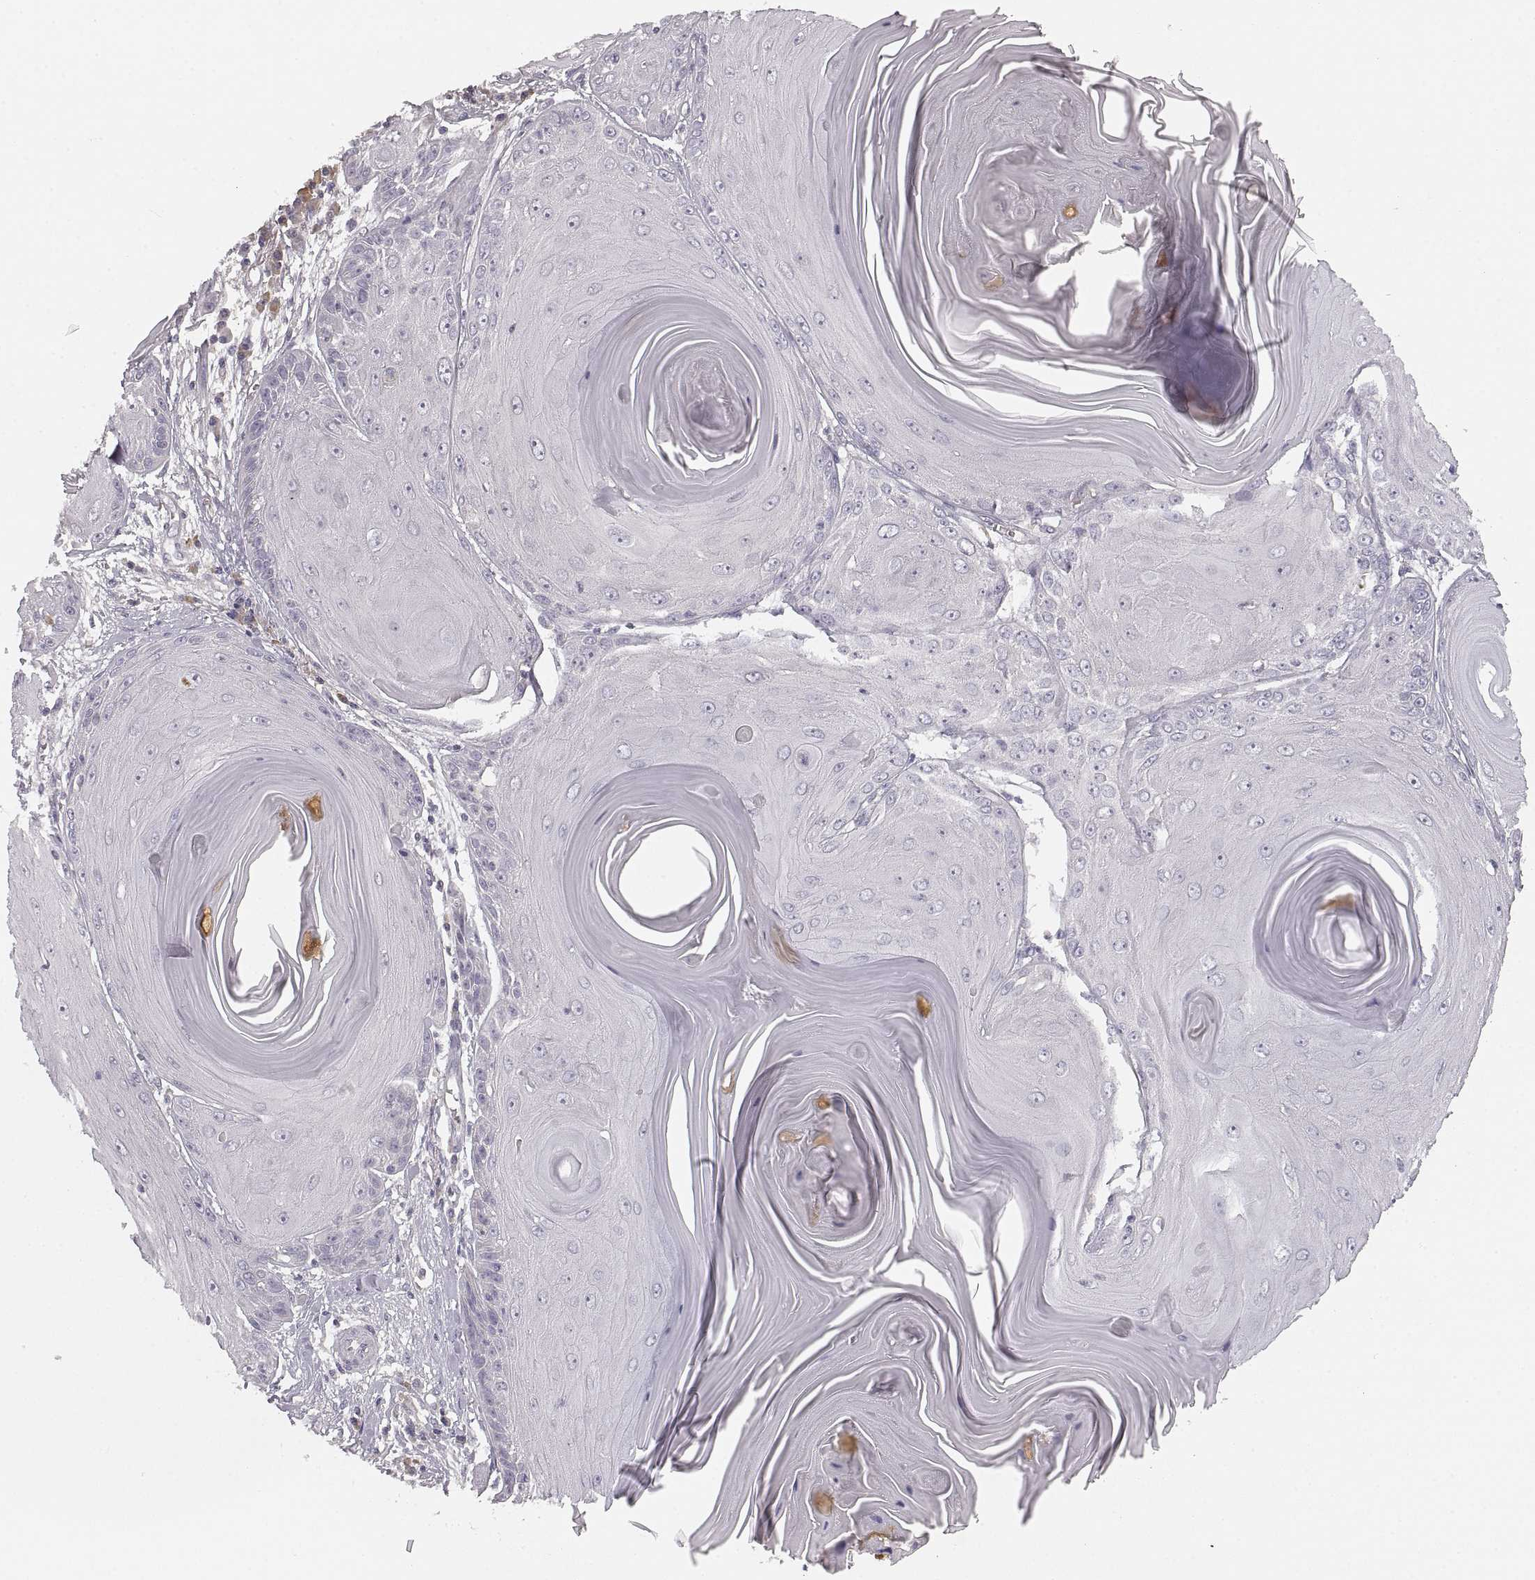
{"staining": {"intensity": "negative", "quantity": "none", "location": "none"}, "tissue": "skin cancer", "cell_type": "Tumor cells", "image_type": "cancer", "snomed": [{"axis": "morphology", "description": "Squamous cell carcinoma, NOS"}, {"axis": "topography", "description": "Skin"}, {"axis": "topography", "description": "Vulva"}], "caption": "IHC of human skin cancer (squamous cell carcinoma) exhibits no expression in tumor cells.", "gene": "RUNDC3A", "patient": {"sex": "female", "age": 85}}